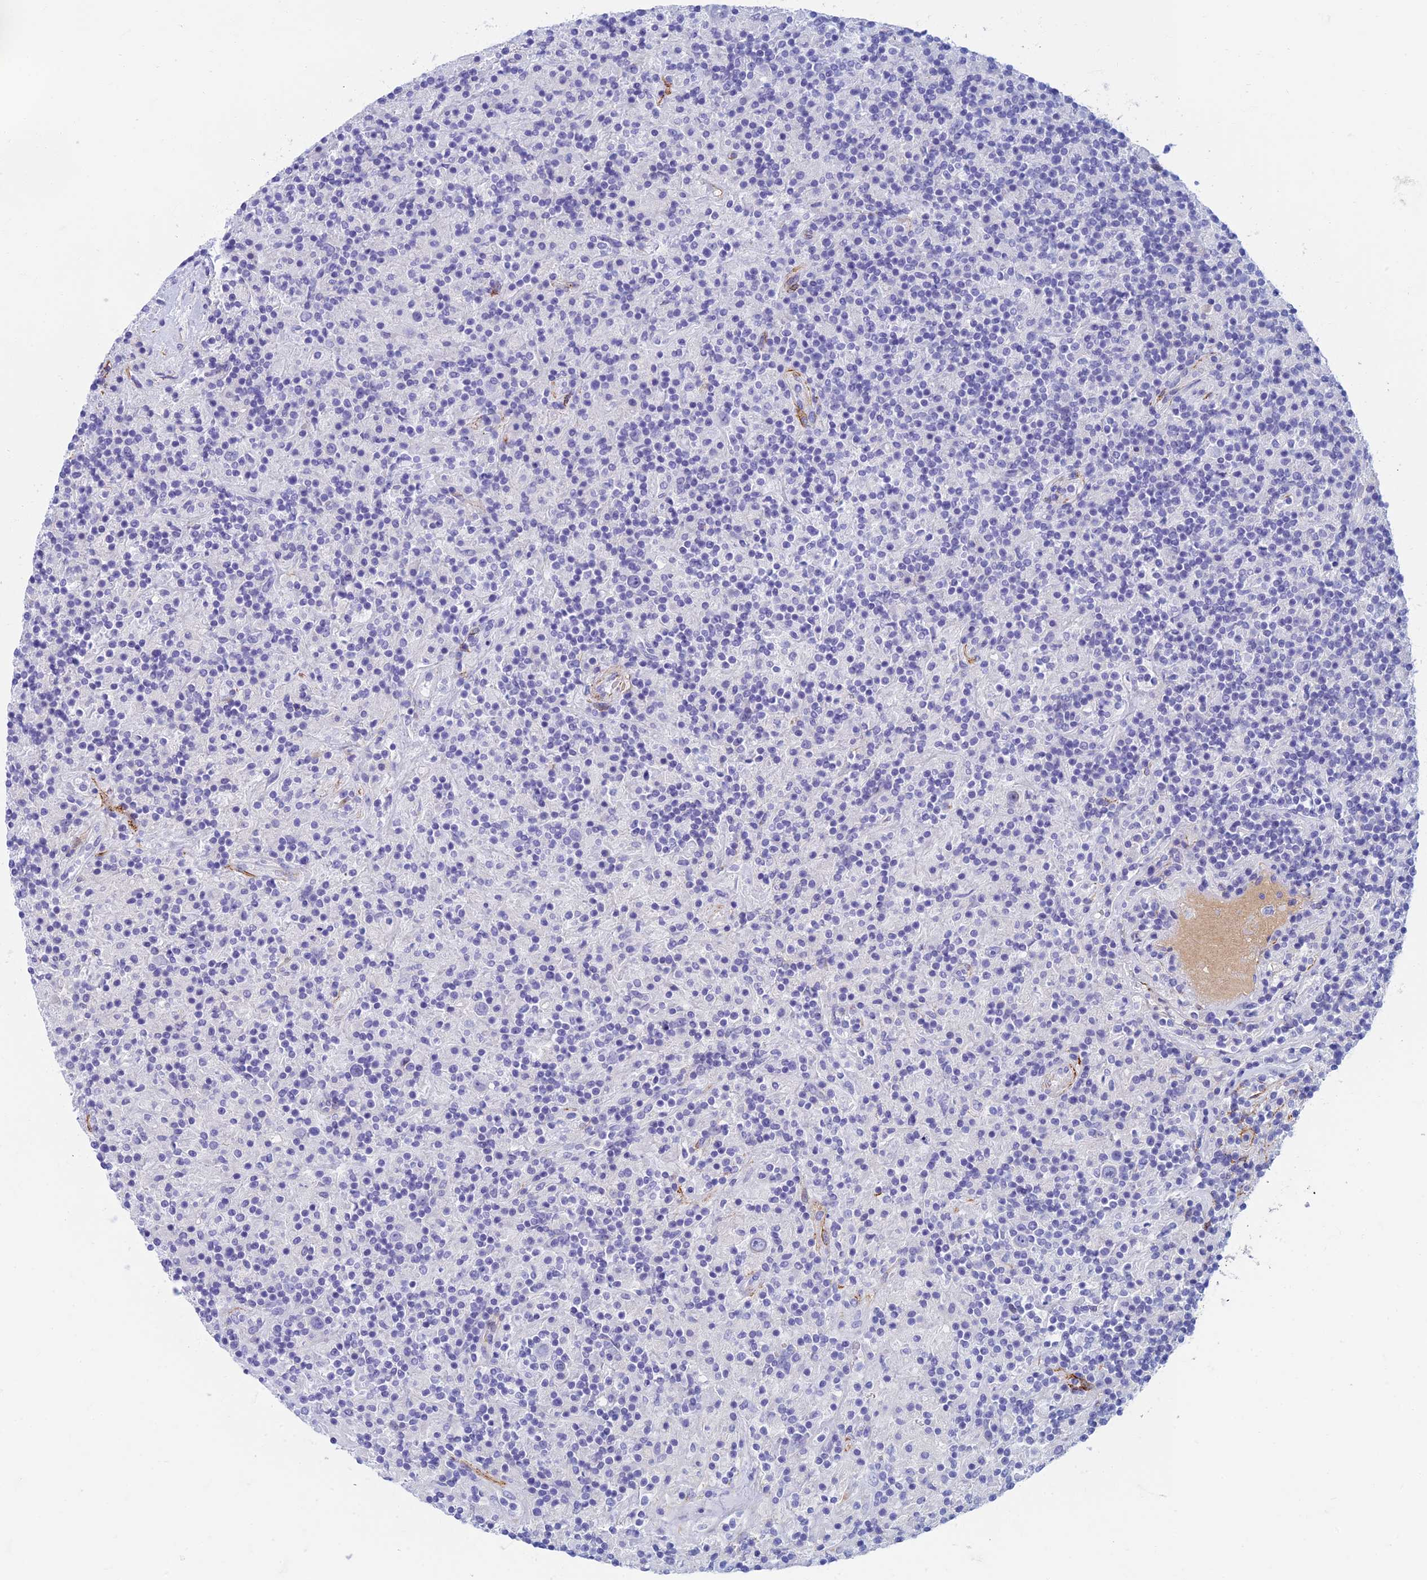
{"staining": {"intensity": "negative", "quantity": "none", "location": "none"}, "tissue": "lymphoma", "cell_type": "Tumor cells", "image_type": "cancer", "snomed": [{"axis": "morphology", "description": "Hodgkin's disease, NOS"}, {"axis": "topography", "description": "Lymph node"}], "caption": "The IHC image has no significant positivity in tumor cells of lymphoma tissue.", "gene": "ETFRF1", "patient": {"sex": "male", "age": 70}}